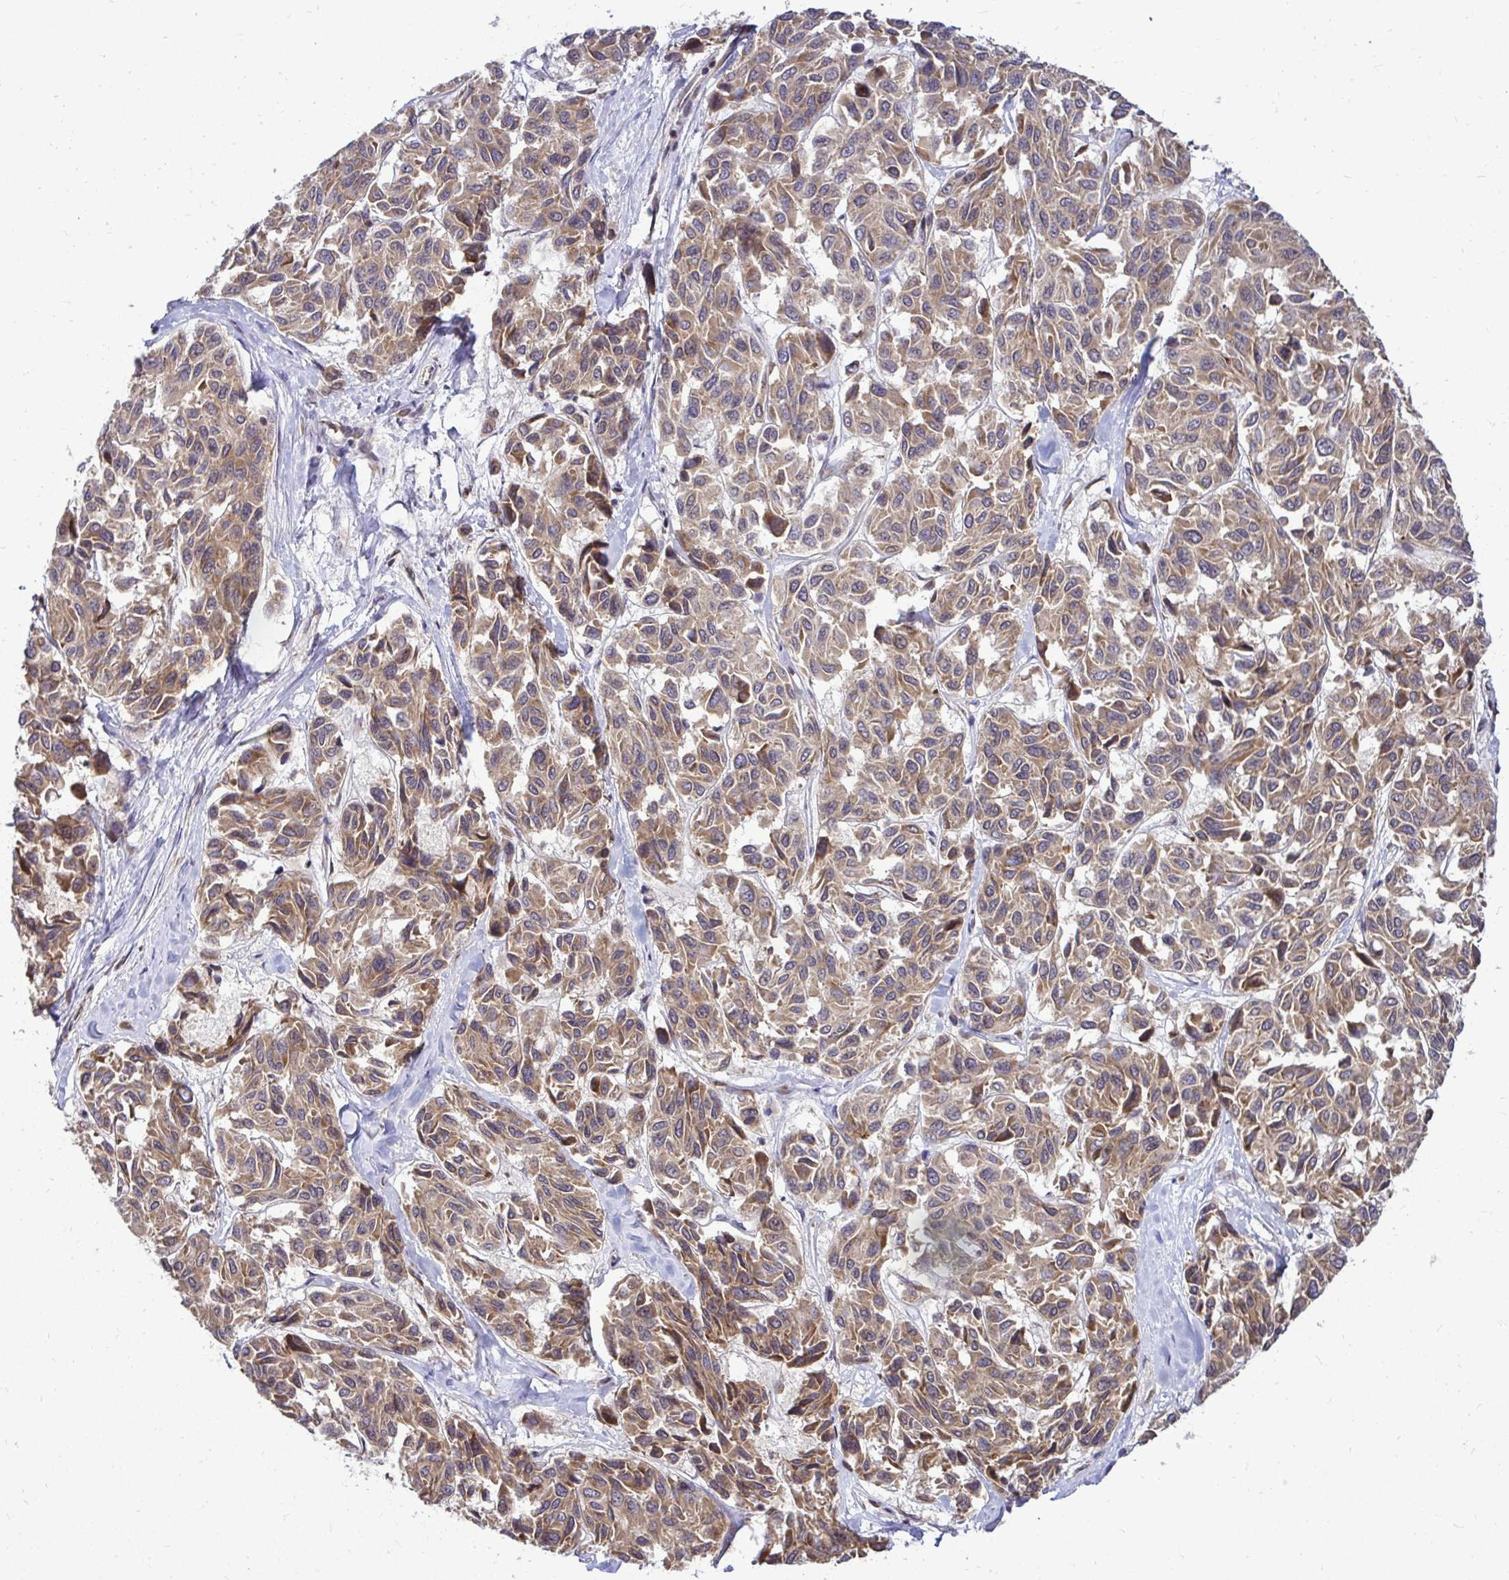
{"staining": {"intensity": "moderate", "quantity": ">75%", "location": "cytoplasmic/membranous"}, "tissue": "melanoma", "cell_type": "Tumor cells", "image_type": "cancer", "snomed": [{"axis": "morphology", "description": "Malignant melanoma, NOS"}, {"axis": "topography", "description": "Skin"}], "caption": "Protein expression analysis of human melanoma reveals moderate cytoplasmic/membranous positivity in approximately >75% of tumor cells. The protein is stained brown, and the nuclei are stained in blue (DAB IHC with brightfield microscopy, high magnification).", "gene": "FMR1", "patient": {"sex": "female", "age": 66}}